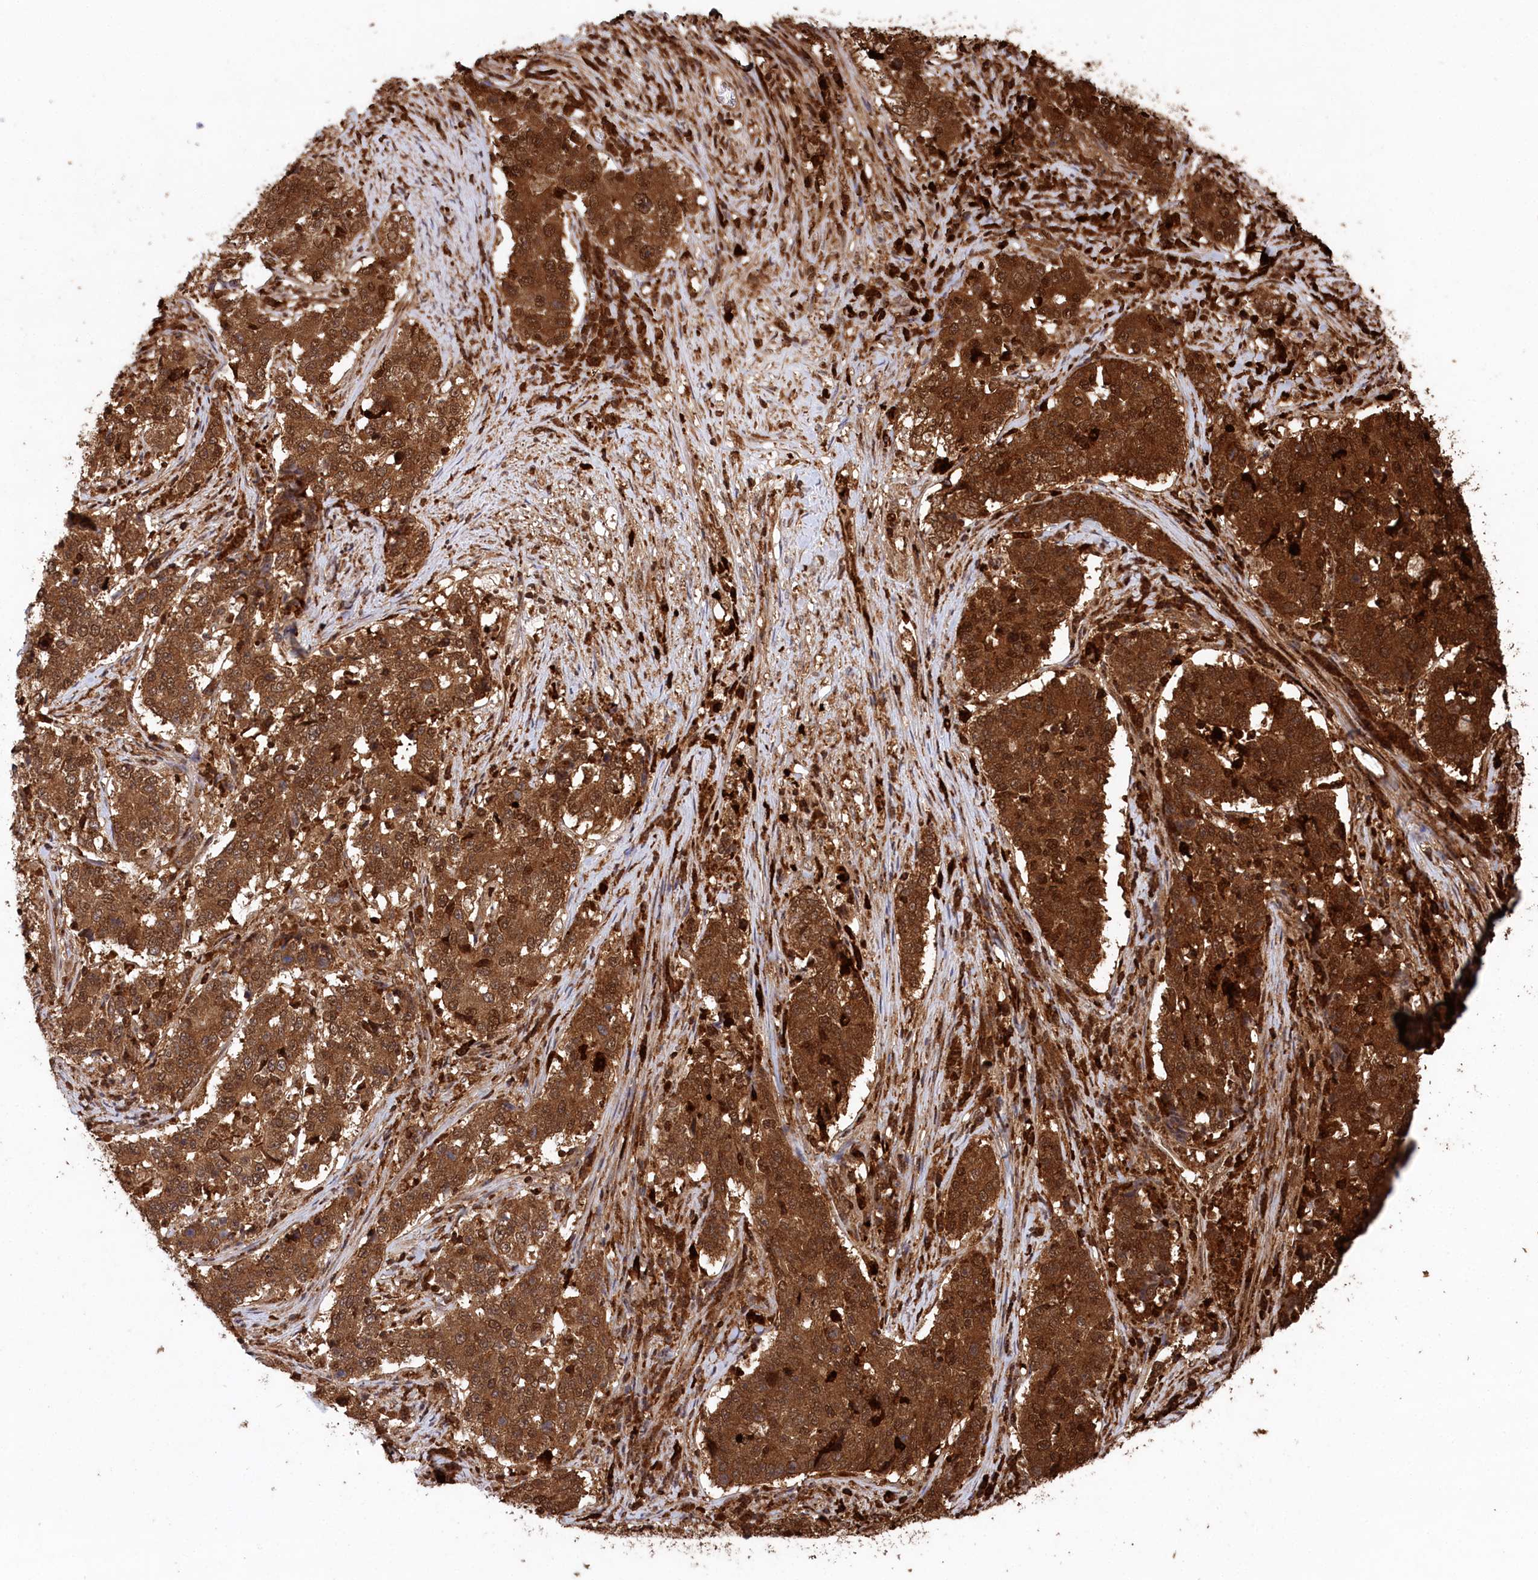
{"staining": {"intensity": "strong", "quantity": ">75%", "location": "cytoplasmic/membranous,nuclear"}, "tissue": "stomach cancer", "cell_type": "Tumor cells", "image_type": "cancer", "snomed": [{"axis": "morphology", "description": "Adenocarcinoma, NOS"}, {"axis": "topography", "description": "Stomach"}], "caption": "Protein analysis of adenocarcinoma (stomach) tissue demonstrates strong cytoplasmic/membranous and nuclear staining in about >75% of tumor cells.", "gene": "LSG1", "patient": {"sex": "male", "age": 59}}